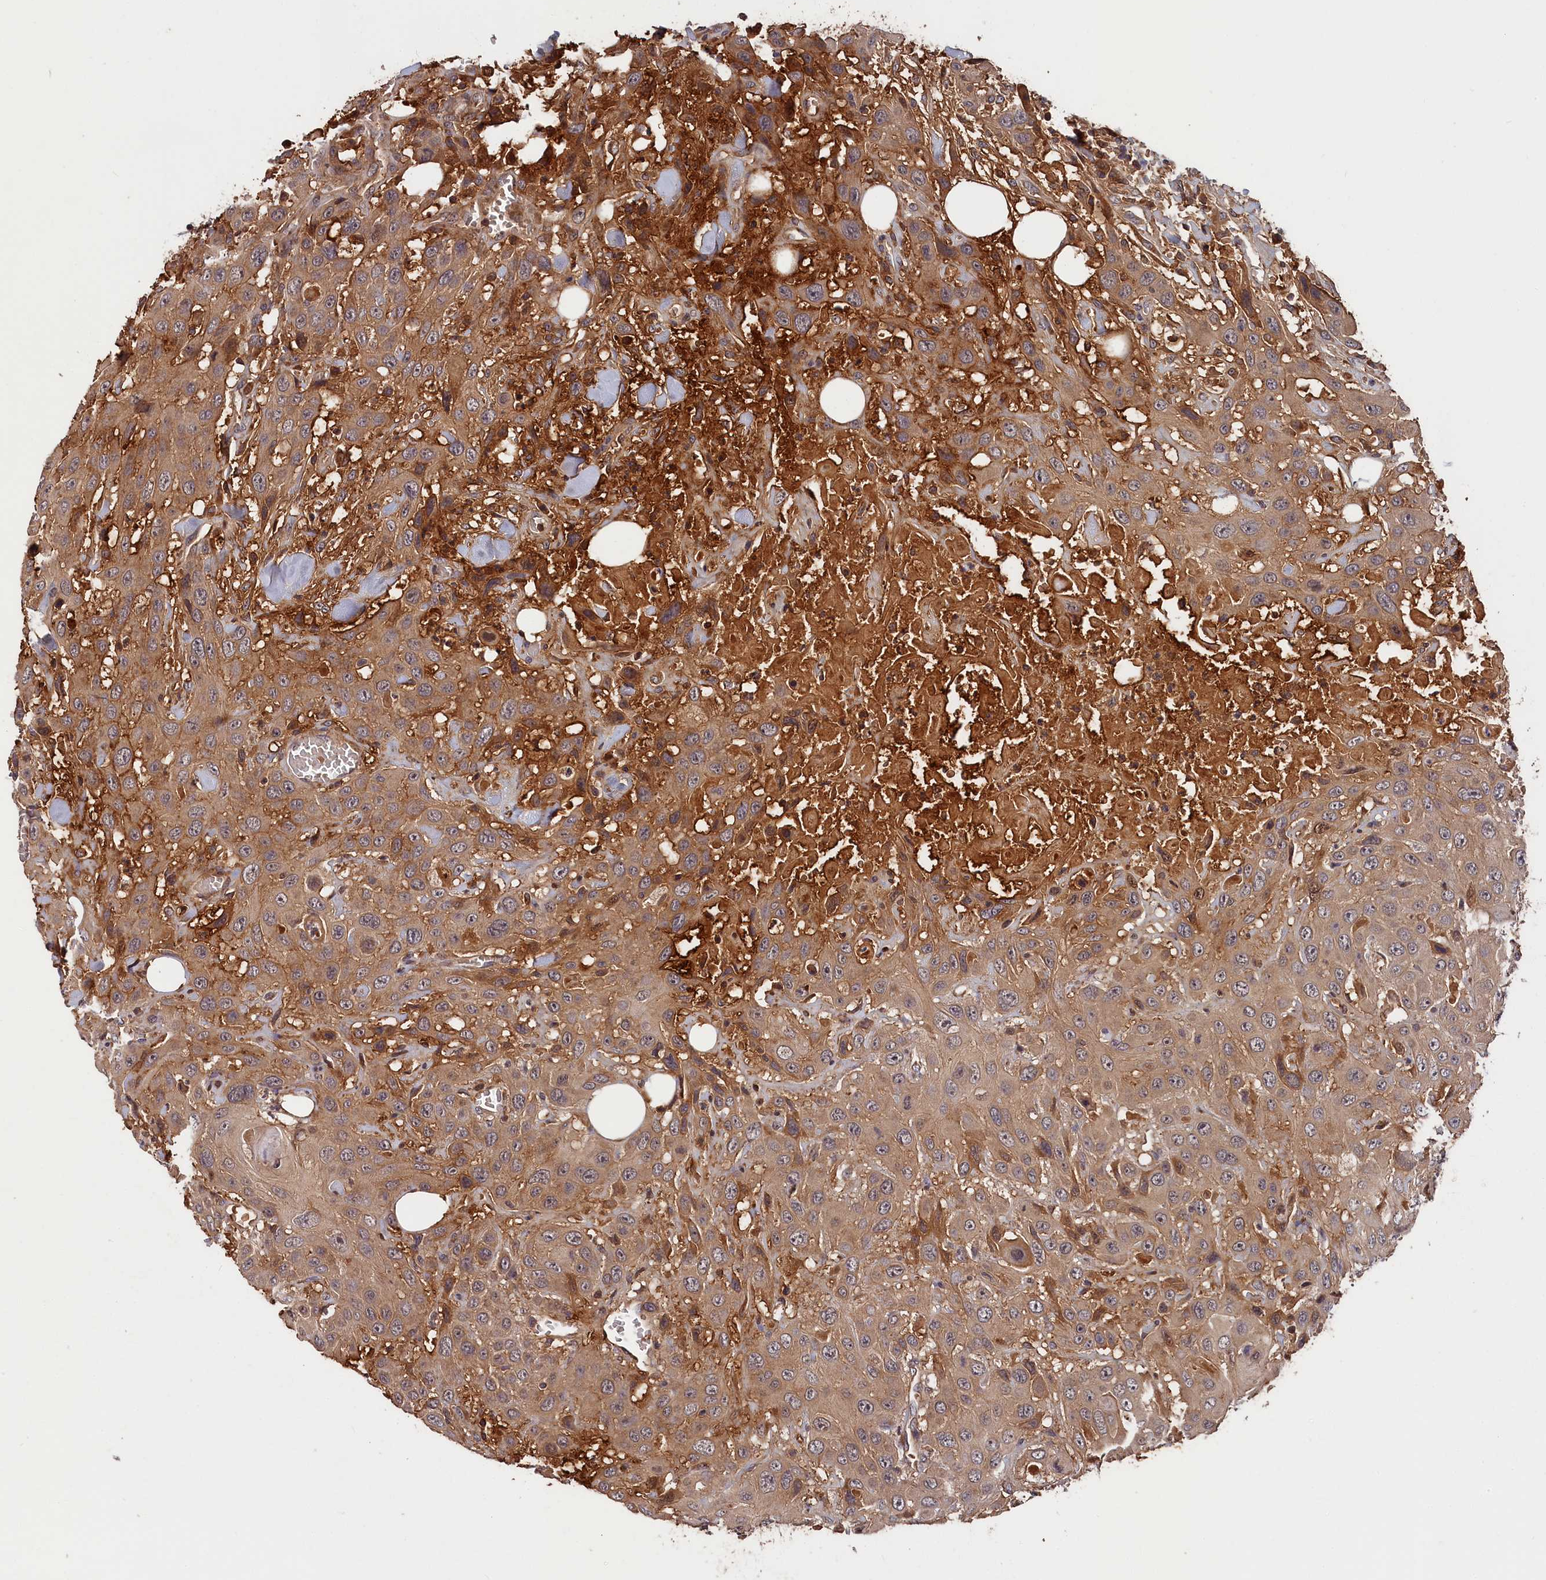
{"staining": {"intensity": "moderate", "quantity": ">75%", "location": "cytoplasmic/membranous"}, "tissue": "head and neck cancer", "cell_type": "Tumor cells", "image_type": "cancer", "snomed": [{"axis": "morphology", "description": "Squamous cell carcinoma, NOS"}, {"axis": "topography", "description": "Head-Neck"}], "caption": "Human squamous cell carcinoma (head and neck) stained with a protein marker displays moderate staining in tumor cells.", "gene": "ITIH1", "patient": {"sex": "male", "age": 81}}